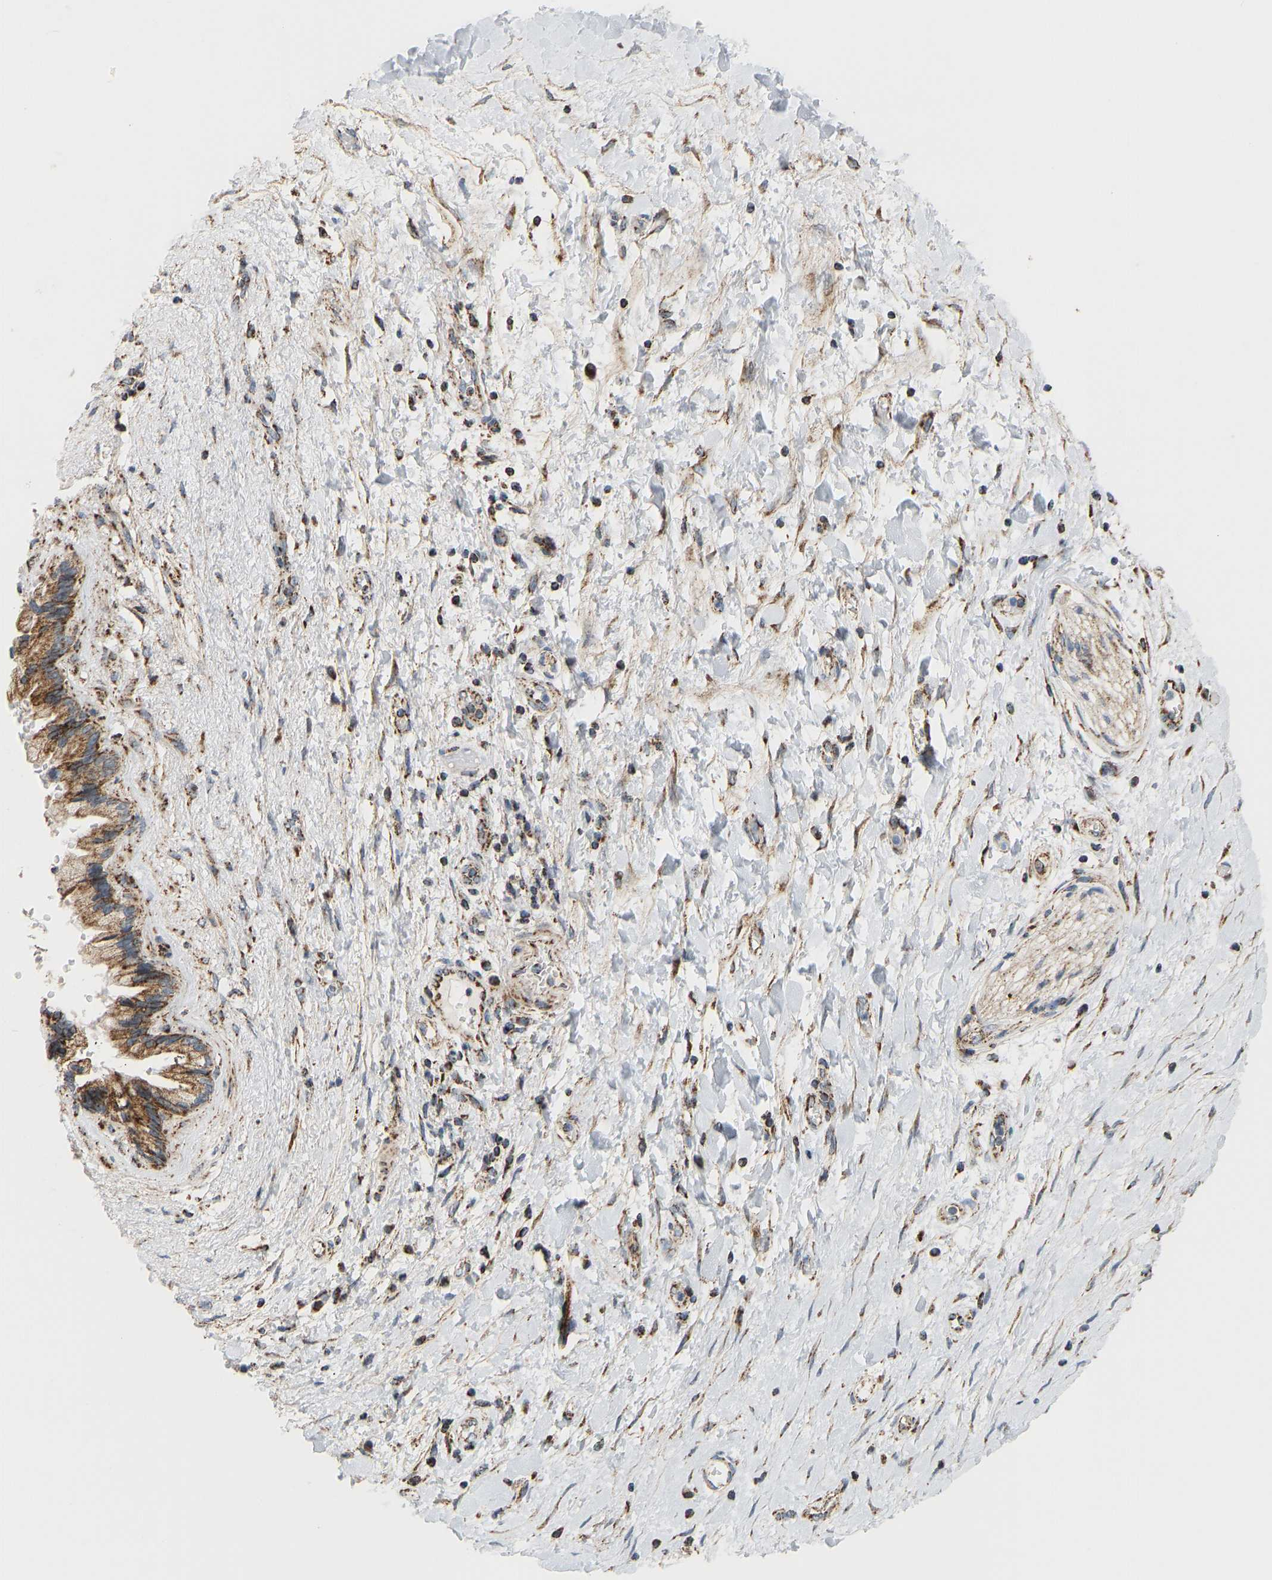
{"staining": {"intensity": "moderate", "quantity": ">75%", "location": "cytoplasmic/membranous"}, "tissue": "pancreatic cancer", "cell_type": "Tumor cells", "image_type": "cancer", "snomed": [{"axis": "morphology", "description": "Adenocarcinoma, NOS"}, {"axis": "topography", "description": "Pancreas"}], "caption": "Adenocarcinoma (pancreatic) tissue displays moderate cytoplasmic/membranous staining in about >75% of tumor cells, visualized by immunohistochemistry.", "gene": "GPSM2", "patient": {"sex": "female", "age": 60}}